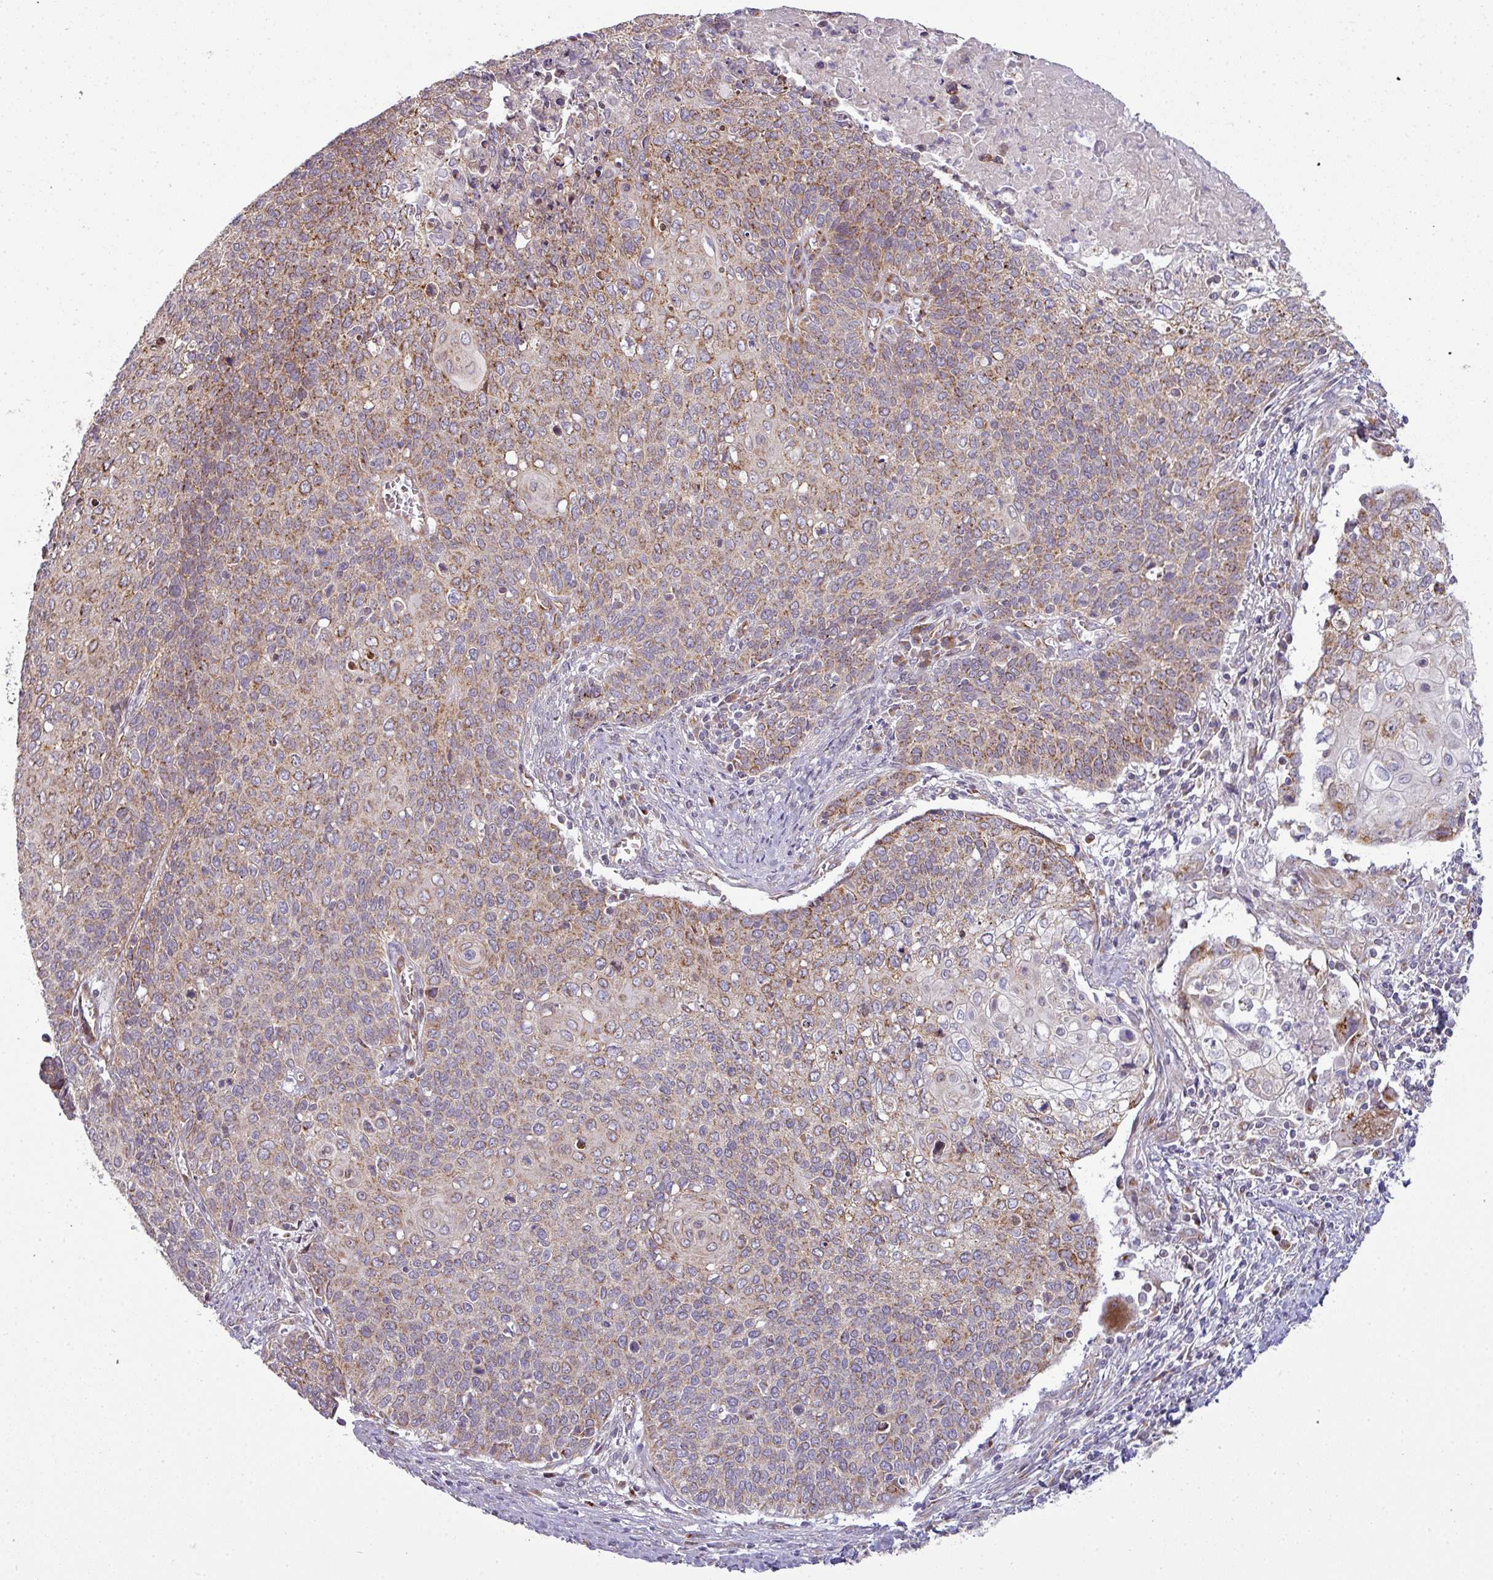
{"staining": {"intensity": "moderate", "quantity": ">75%", "location": "cytoplasmic/membranous"}, "tissue": "cervical cancer", "cell_type": "Tumor cells", "image_type": "cancer", "snomed": [{"axis": "morphology", "description": "Squamous cell carcinoma, NOS"}, {"axis": "topography", "description": "Cervix"}], "caption": "Tumor cells show moderate cytoplasmic/membranous positivity in about >75% of cells in cervical cancer (squamous cell carcinoma).", "gene": "TIMMDC1", "patient": {"sex": "female", "age": 39}}